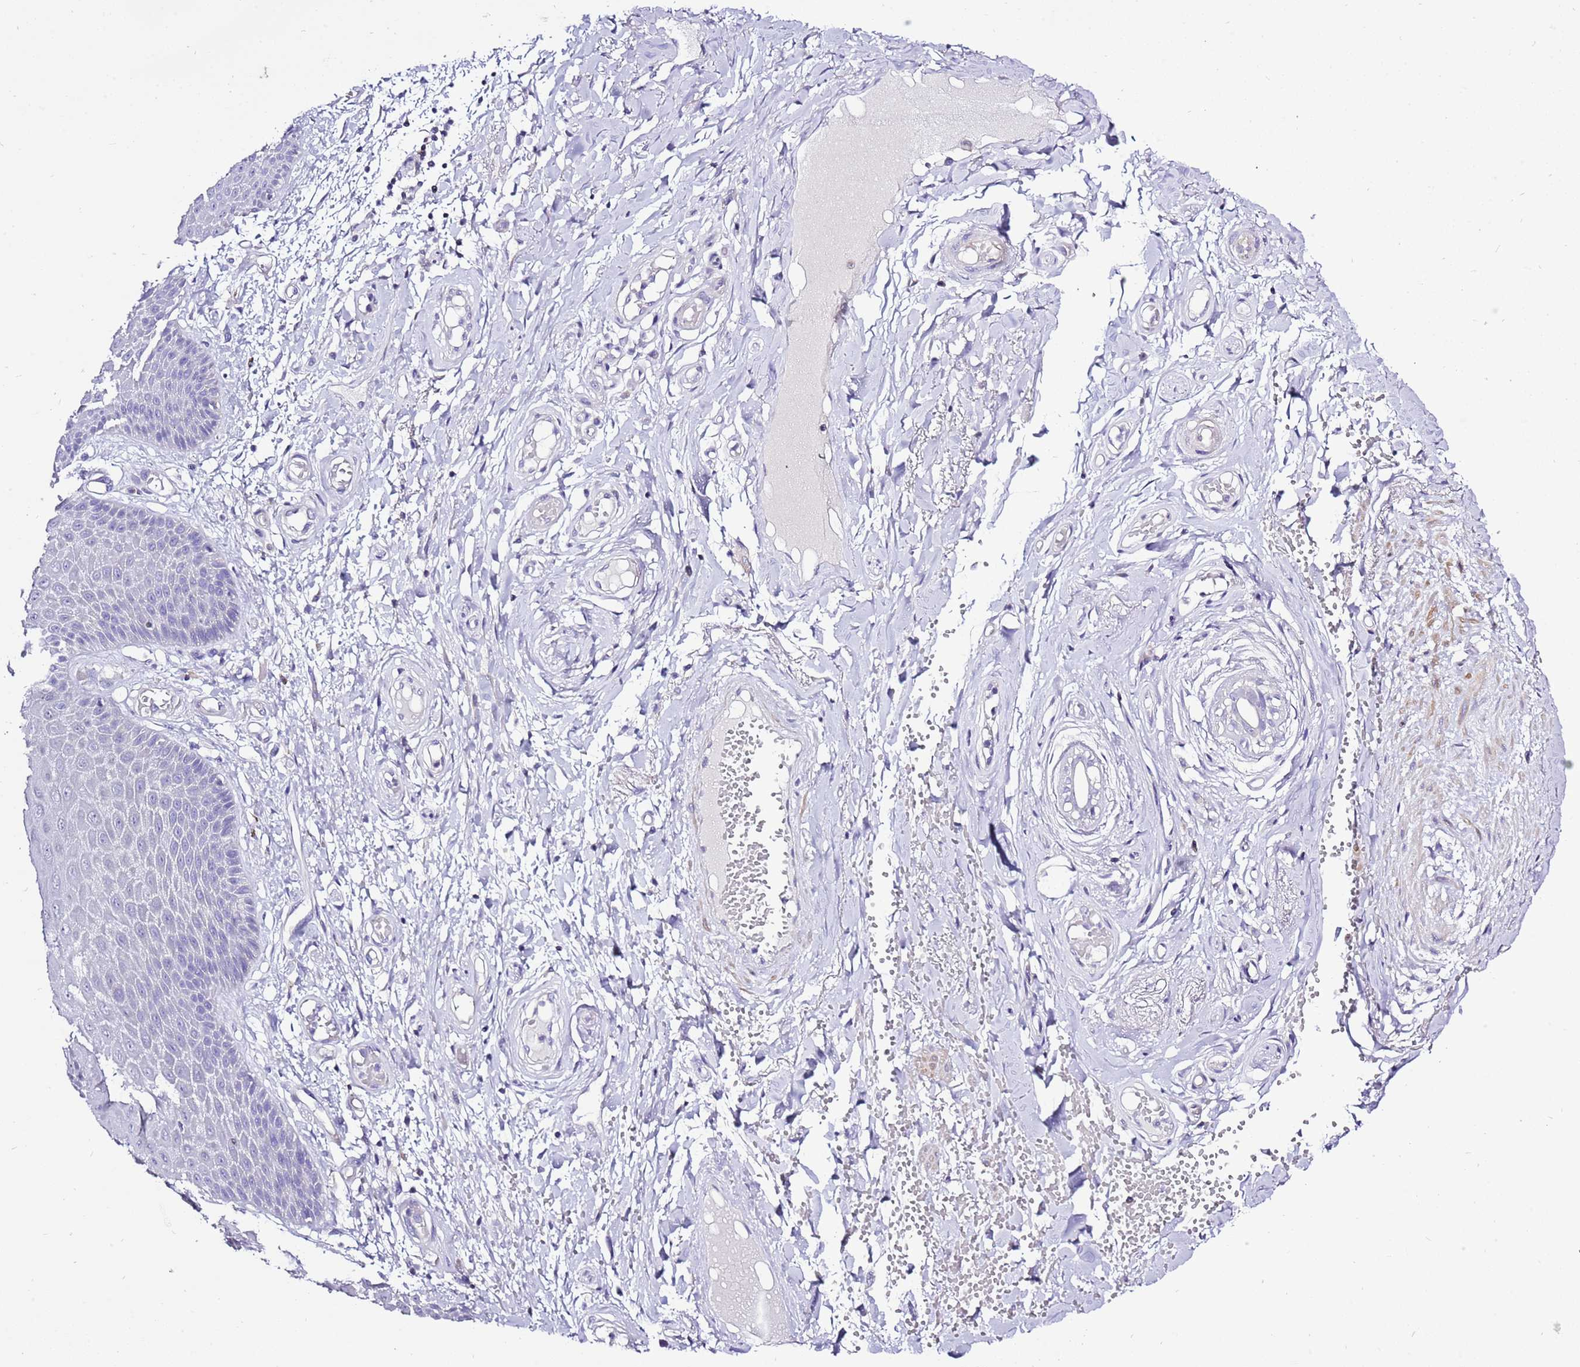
{"staining": {"intensity": "negative", "quantity": "none", "location": "none"}, "tissue": "skin", "cell_type": "Epidermal cells", "image_type": "normal", "snomed": [{"axis": "morphology", "description": "Normal tissue, NOS"}, {"axis": "topography", "description": "Anal"}], "caption": "Epidermal cells are negative for brown protein staining in unremarkable skin. Nuclei are stained in blue.", "gene": "GLCE", "patient": {"sex": "male", "age": 78}}